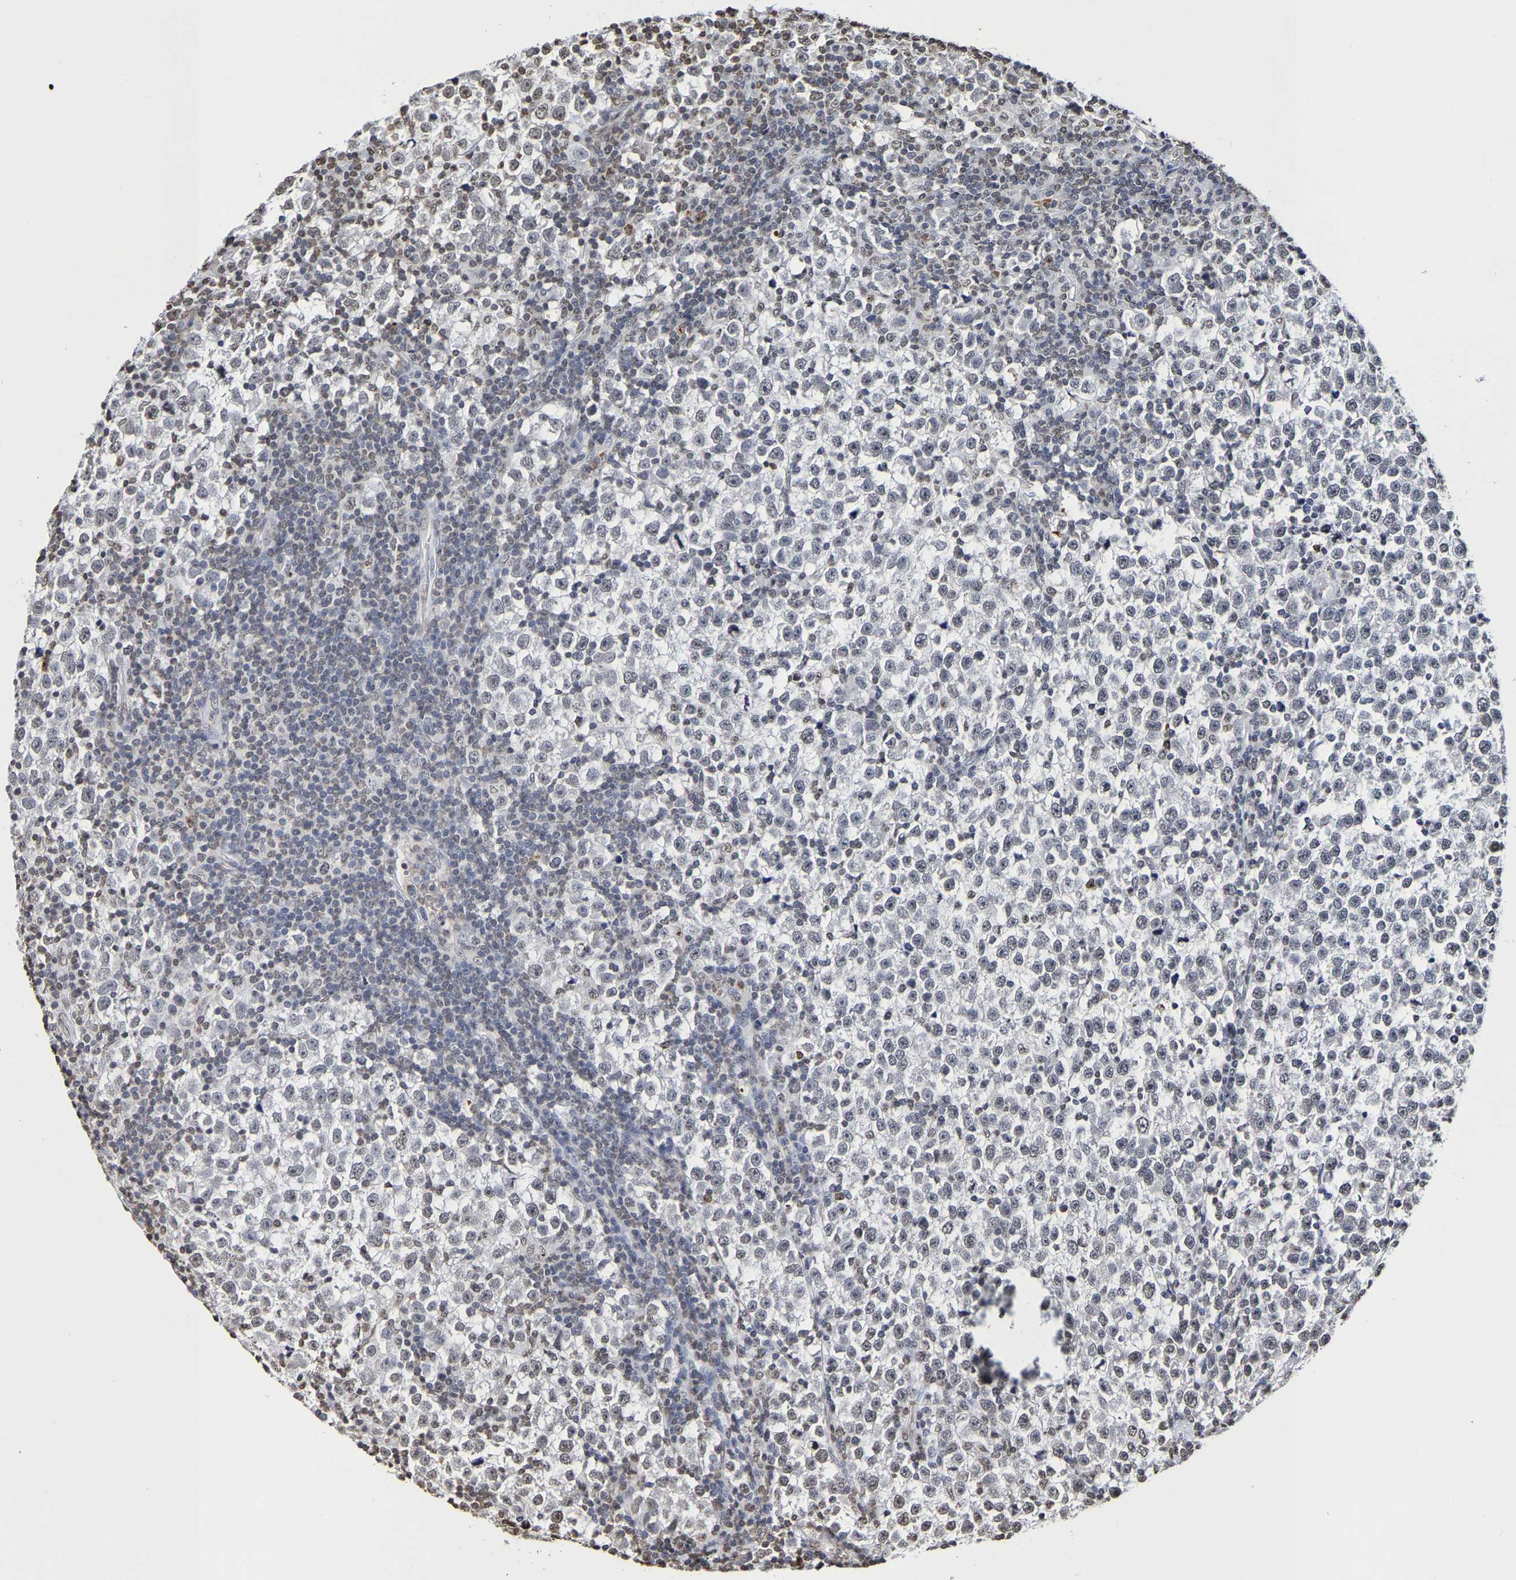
{"staining": {"intensity": "weak", "quantity": "25%-75%", "location": "nuclear"}, "tissue": "testis cancer", "cell_type": "Tumor cells", "image_type": "cancer", "snomed": [{"axis": "morphology", "description": "Seminoma, NOS"}, {"axis": "topography", "description": "Testis"}], "caption": "Weak nuclear staining for a protein is seen in about 25%-75% of tumor cells of seminoma (testis) using immunohistochemistry (IHC).", "gene": "ATF4", "patient": {"sex": "male", "age": 43}}